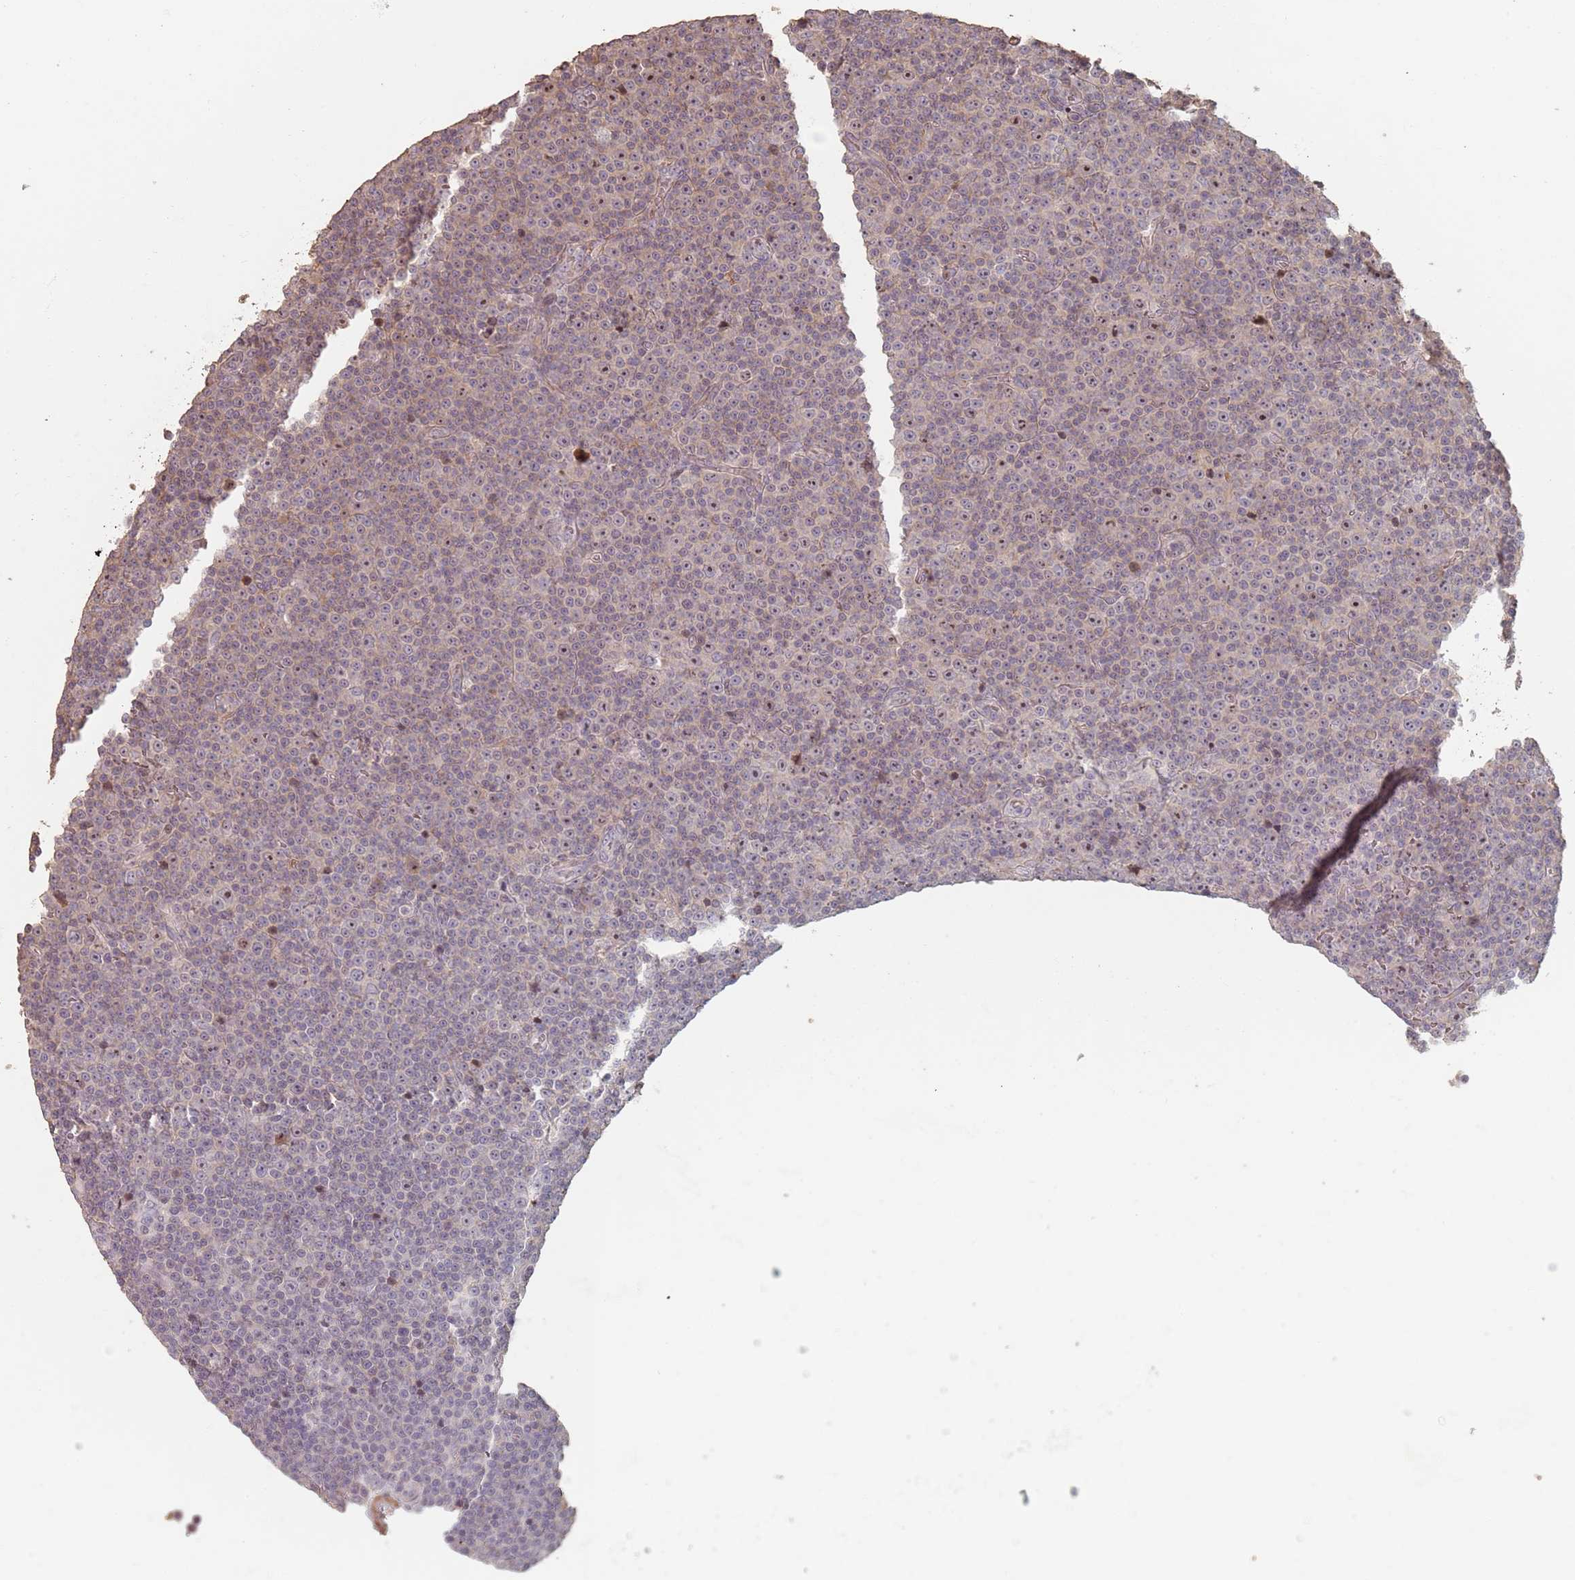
{"staining": {"intensity": "moderate", "quantity": ">75%", "location": "nuclear"}, "tissue": "lymphoma", "cell_type": "Tumor cells", "image_type": "cancer", "snomed": [{"axis": "morphology", "description": "Malignant lymphoma, non-Hodgkin's type, Low grade"}, {"axis": "topography", "description": "Lymph node"}], "caption": "Low-grade malignant lymphoma, non-Hodgkin's type was stained to show a protein in brown. There is medium levels of moderate nuclear staining in about >75% of tumor cells.", "gene": "ADTRP", "patient": {"sex": "female", "age": 67}}